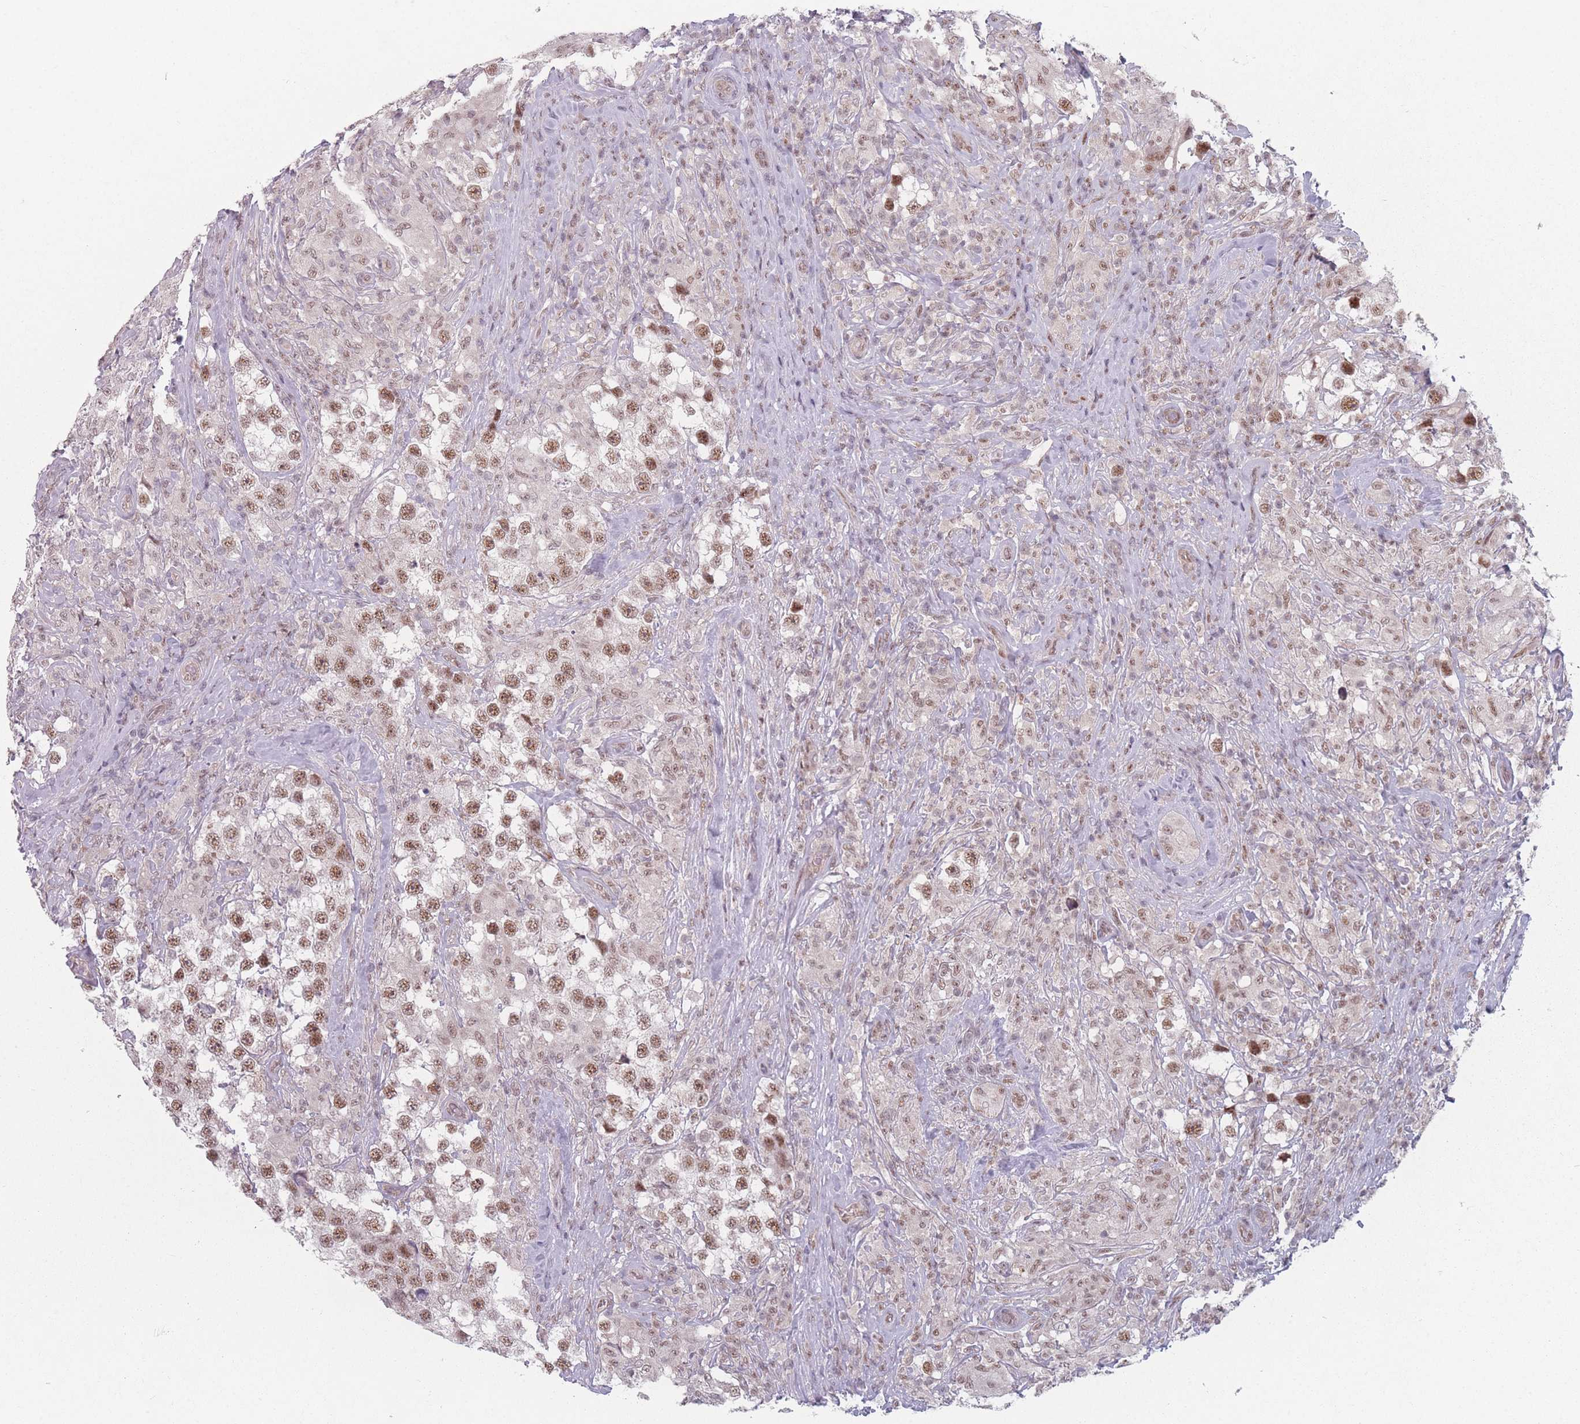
{"staining": {"intensity": "moderate", "quantity": ">75%", "location": "nuclear"}, "tissue": "testis cancer", "cell_type": "Tumor cells", "image_type": "cancer", "snomed": [{"axis": "morphology", "description": "Seminoma, NOS"}, {"axis": "topography", "description": "Testis"}], "caption": "High-magnification brightfield microscopy of seminoma (testis) stained with DAB (3,3'-diaminobenzidine) (brown) and counterstained with hematoxylin (blue). tumor cells exhibit moderate nuclear staining is present in approximately>75% of cells. (DAB (3,3'-diaminobenzidine) IHC with brightfield microscopy, high magnification).", "gene": "ZC3H14", "patient": {"sex": "male", "age": 46}}